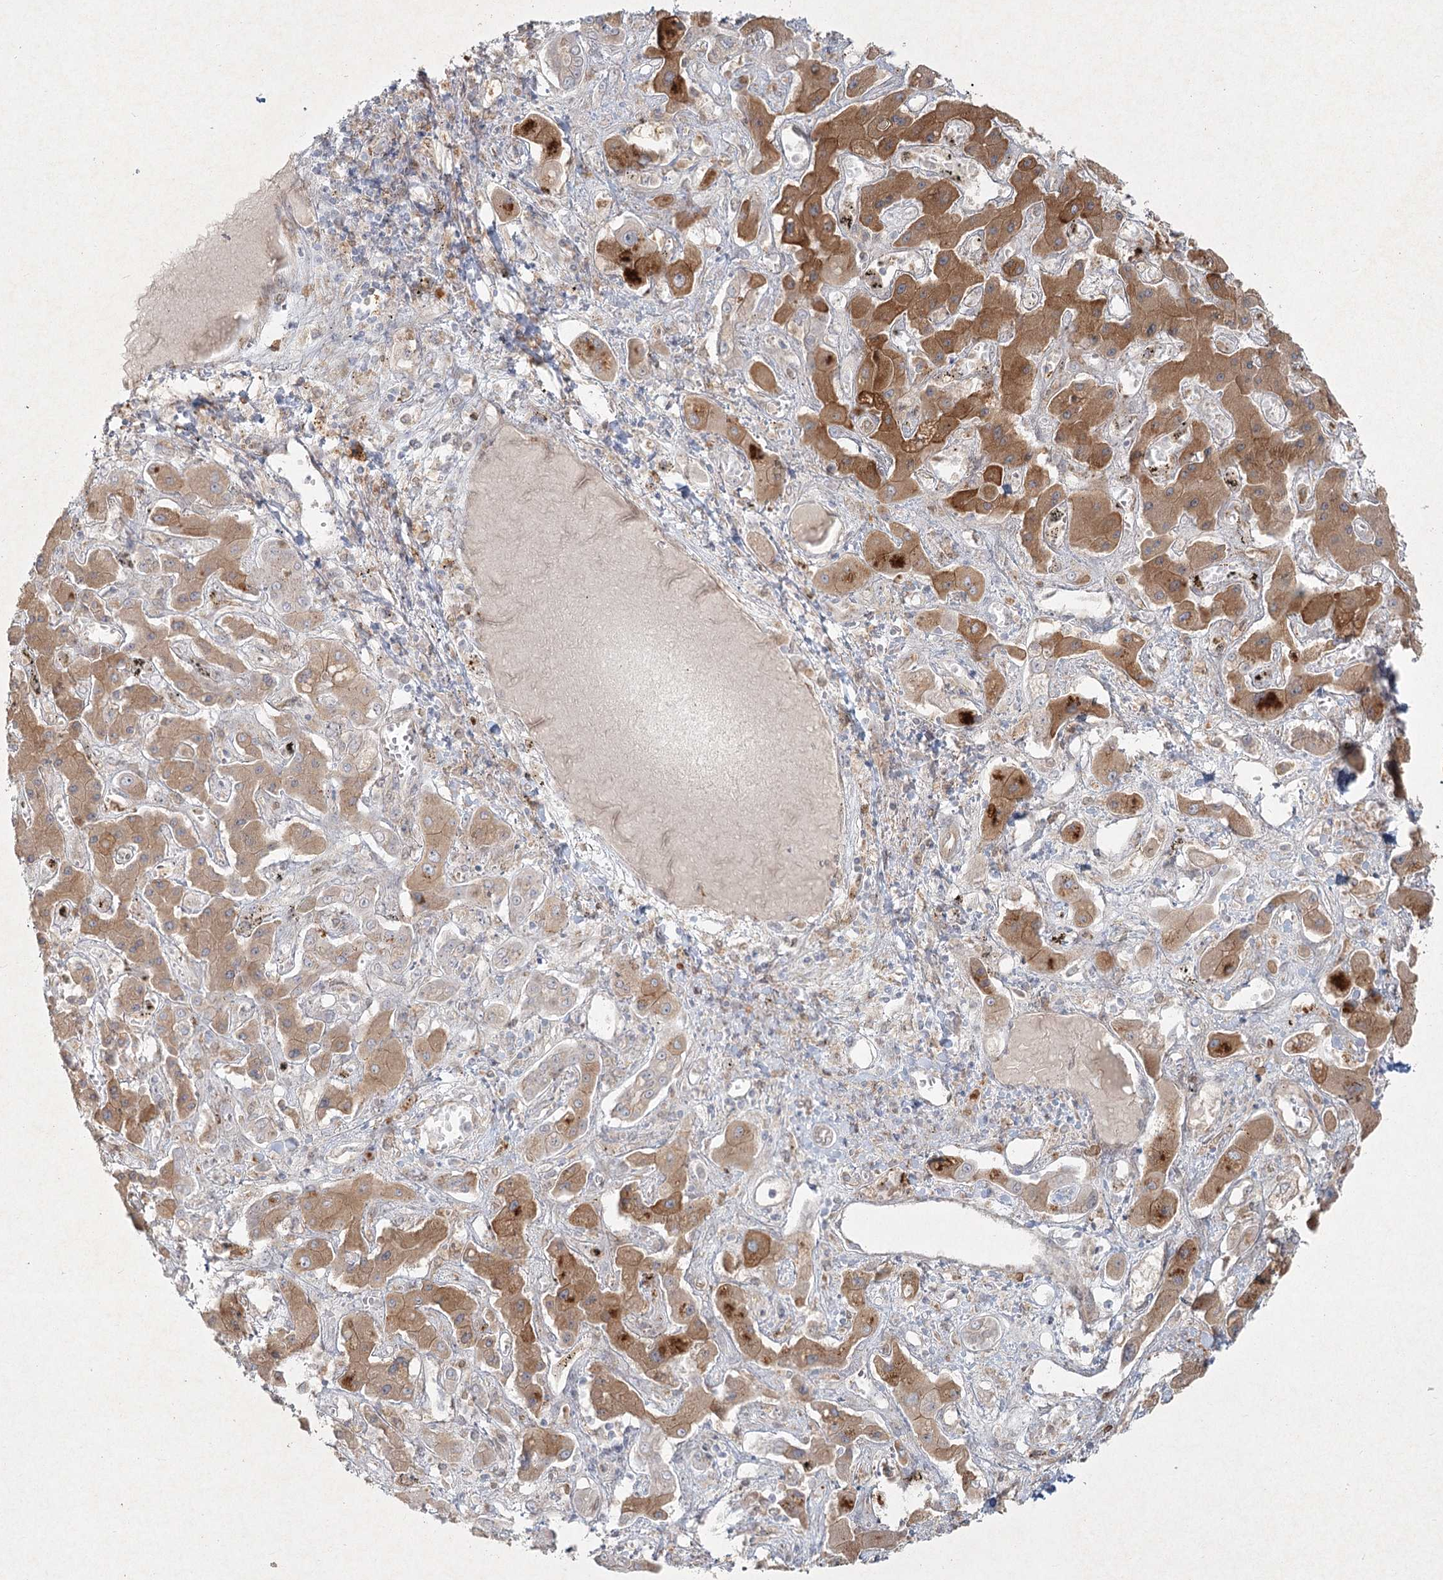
{"staining": {"intensity": "moderate", "quantity": "25%-75%", "location": "cytoplasmic/membranous"}, "tissue": "liver cancer", "cell_type": "Tumor cells", "image_type": "cancer", "snomed": [{"axis": "morphology", "description": "Cholangiocarcinoma"}, {"axis": "topography", "description": "Liver"}], "caption": "Human liver cholangiocarcinoma stained for a protein (brown) demonstrates moderate cytoplasmic/membranous positive expression in about 25%-75% of tumor cells.", "gene": "LRP2BP", "patient": {"sex": "male", "age": 67}}